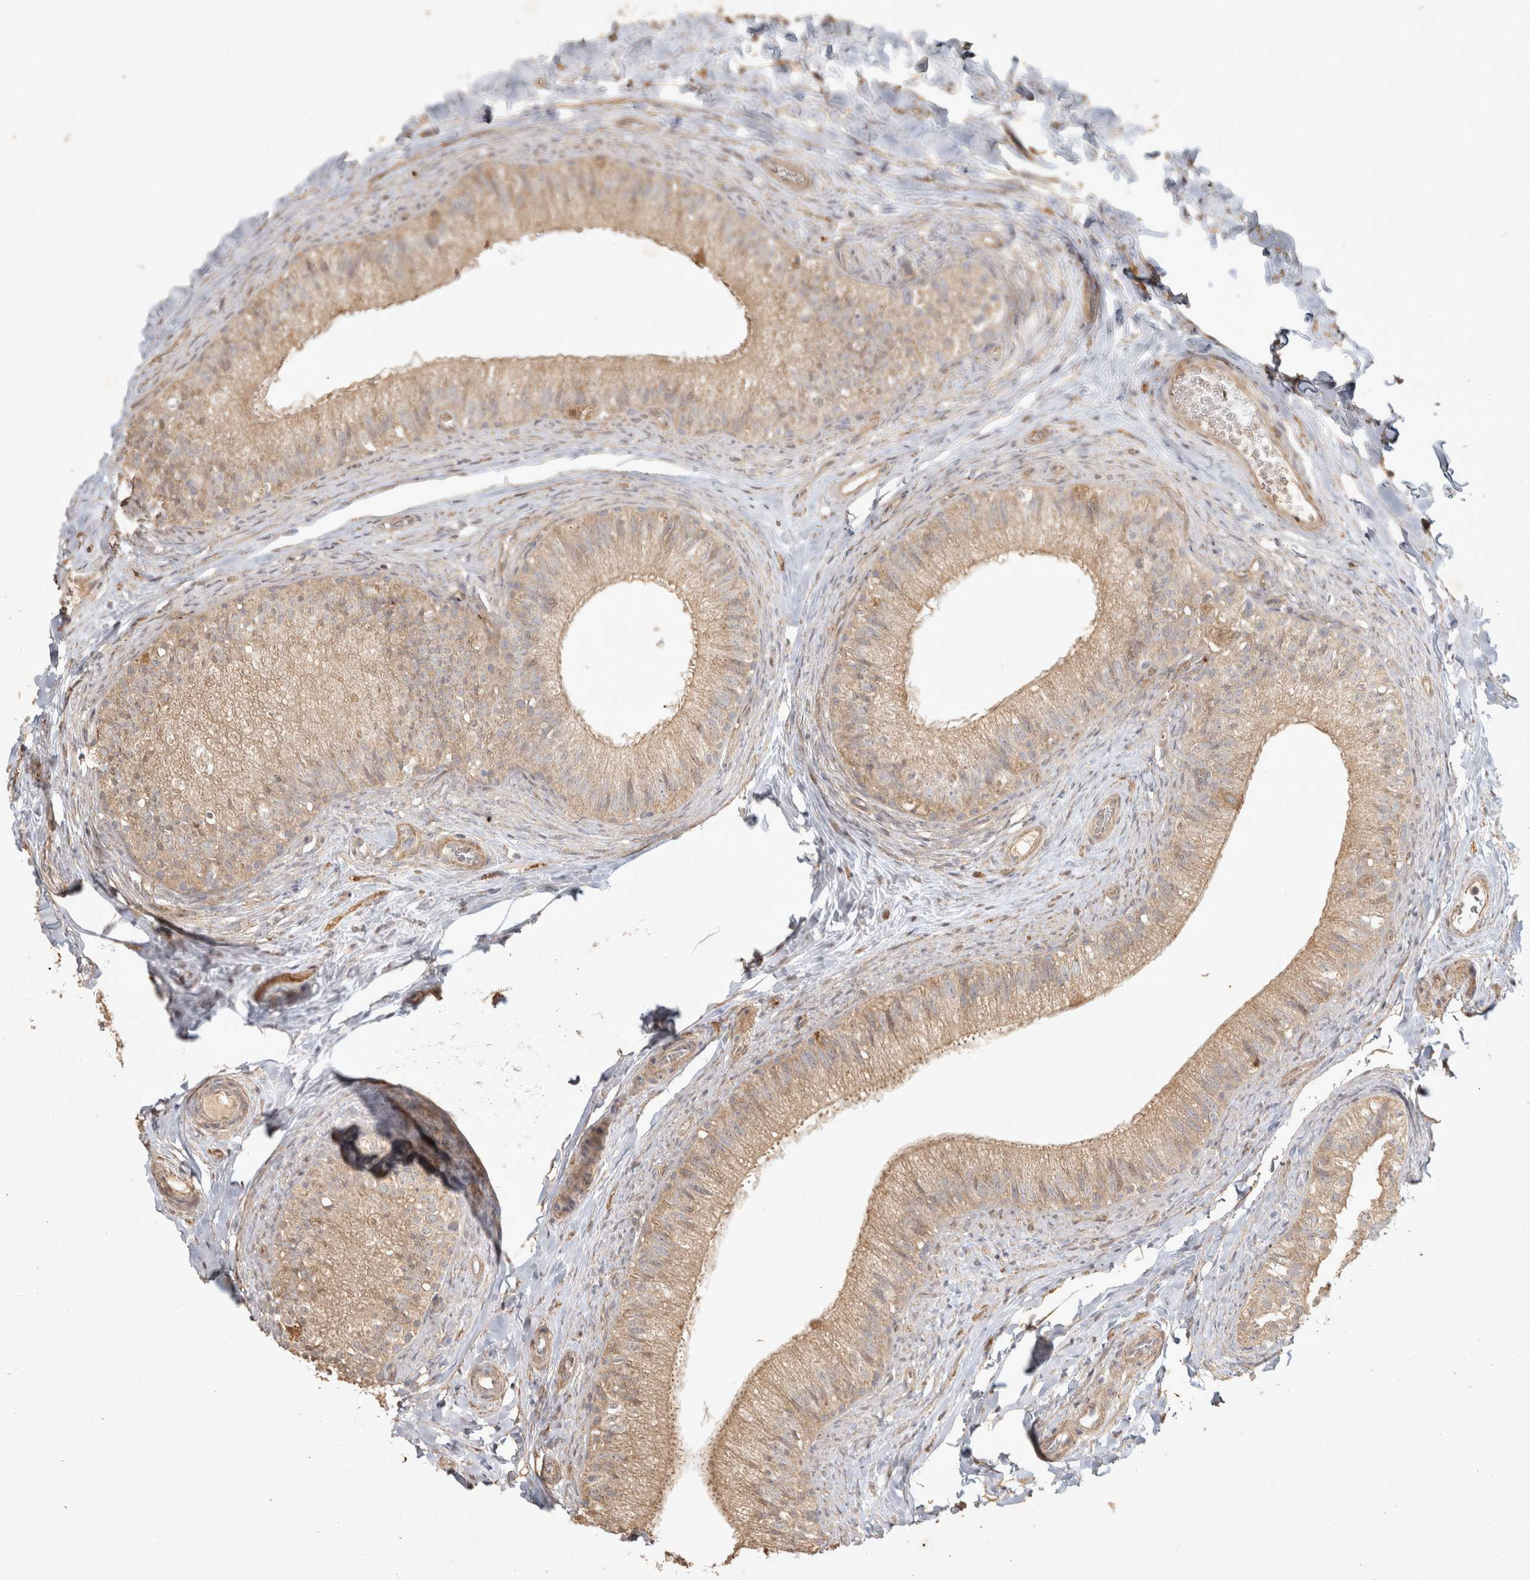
{"staining": {"intensity": "weak", "quantity": ">75%", "location": "cytoplasmic/membranous"}, "tissue": "epididymis", "cell_type": "Glandular cells", "image_type": "normal", "snomed": [{"axis": "morphology", "description": "Normal tissue, NOS"}, {"axis": "topography", "description": "Epididymis"}], "caption": "Immunohistochemical staining of benign epididymis displays weak cytoplasmic/membranous protein staining in about >75% of glandular cells.", "gene": "OSTN", "patient": {"sex": "male", "age": 49}}